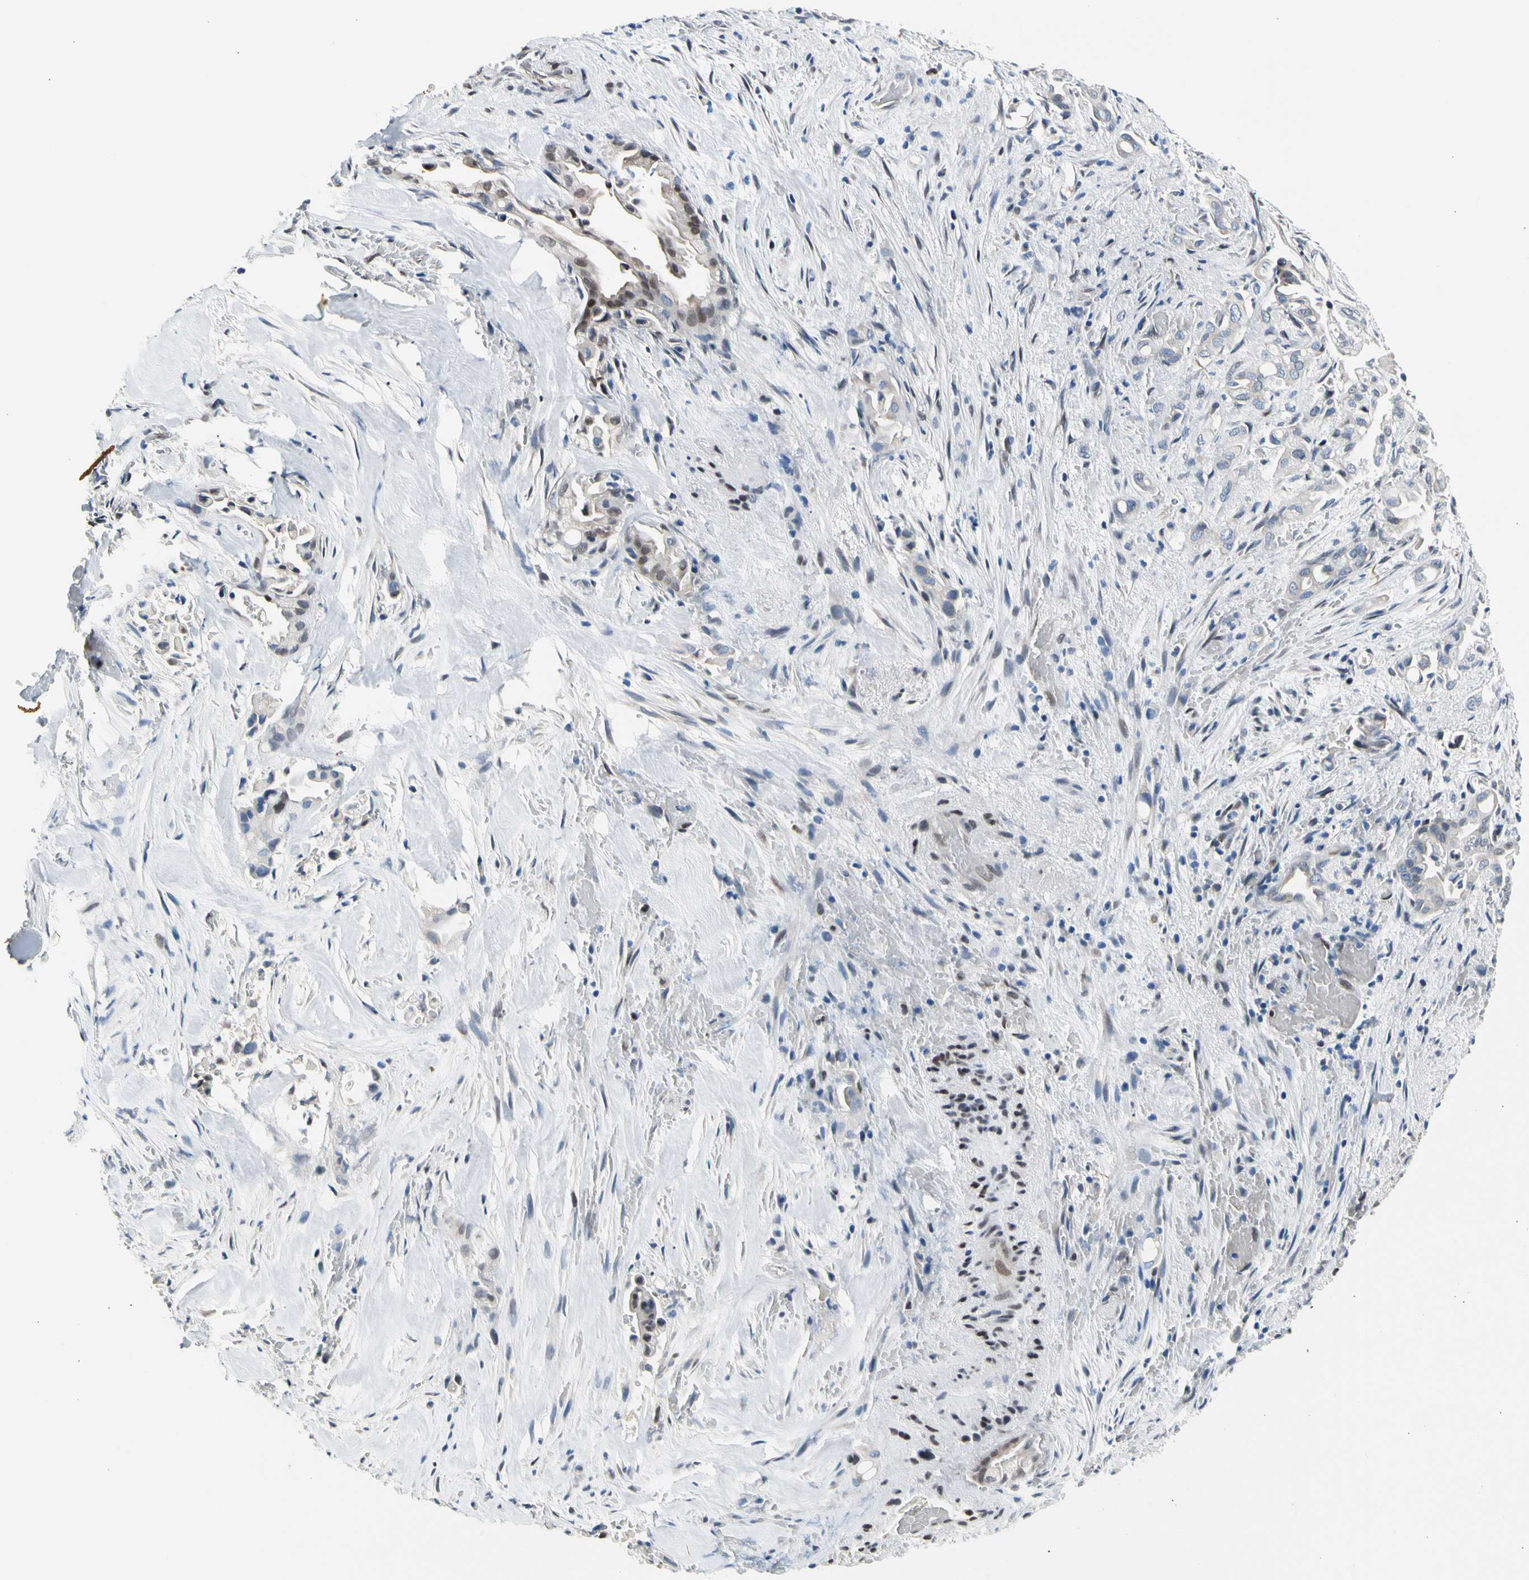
{"staining": {"intensity": "weak", "quantity": "25%-75%", "location": "nuclear"}, "tissue": "liver cancer", "cell_type": "Tumor cells", "image_type": "cancer", "snomed": [{"axis": "morphology", "description": "Cholangiocarcinoma"}, {"axis": "topography", "description": "Liver"}], "caption": "An image of human liver cholangiocarcinoma stained for a protein demonstrates weak nuclear brown staining in tumor cells.", "gene": "NFIA", "patient": {"sex": "female", "age": 68}}